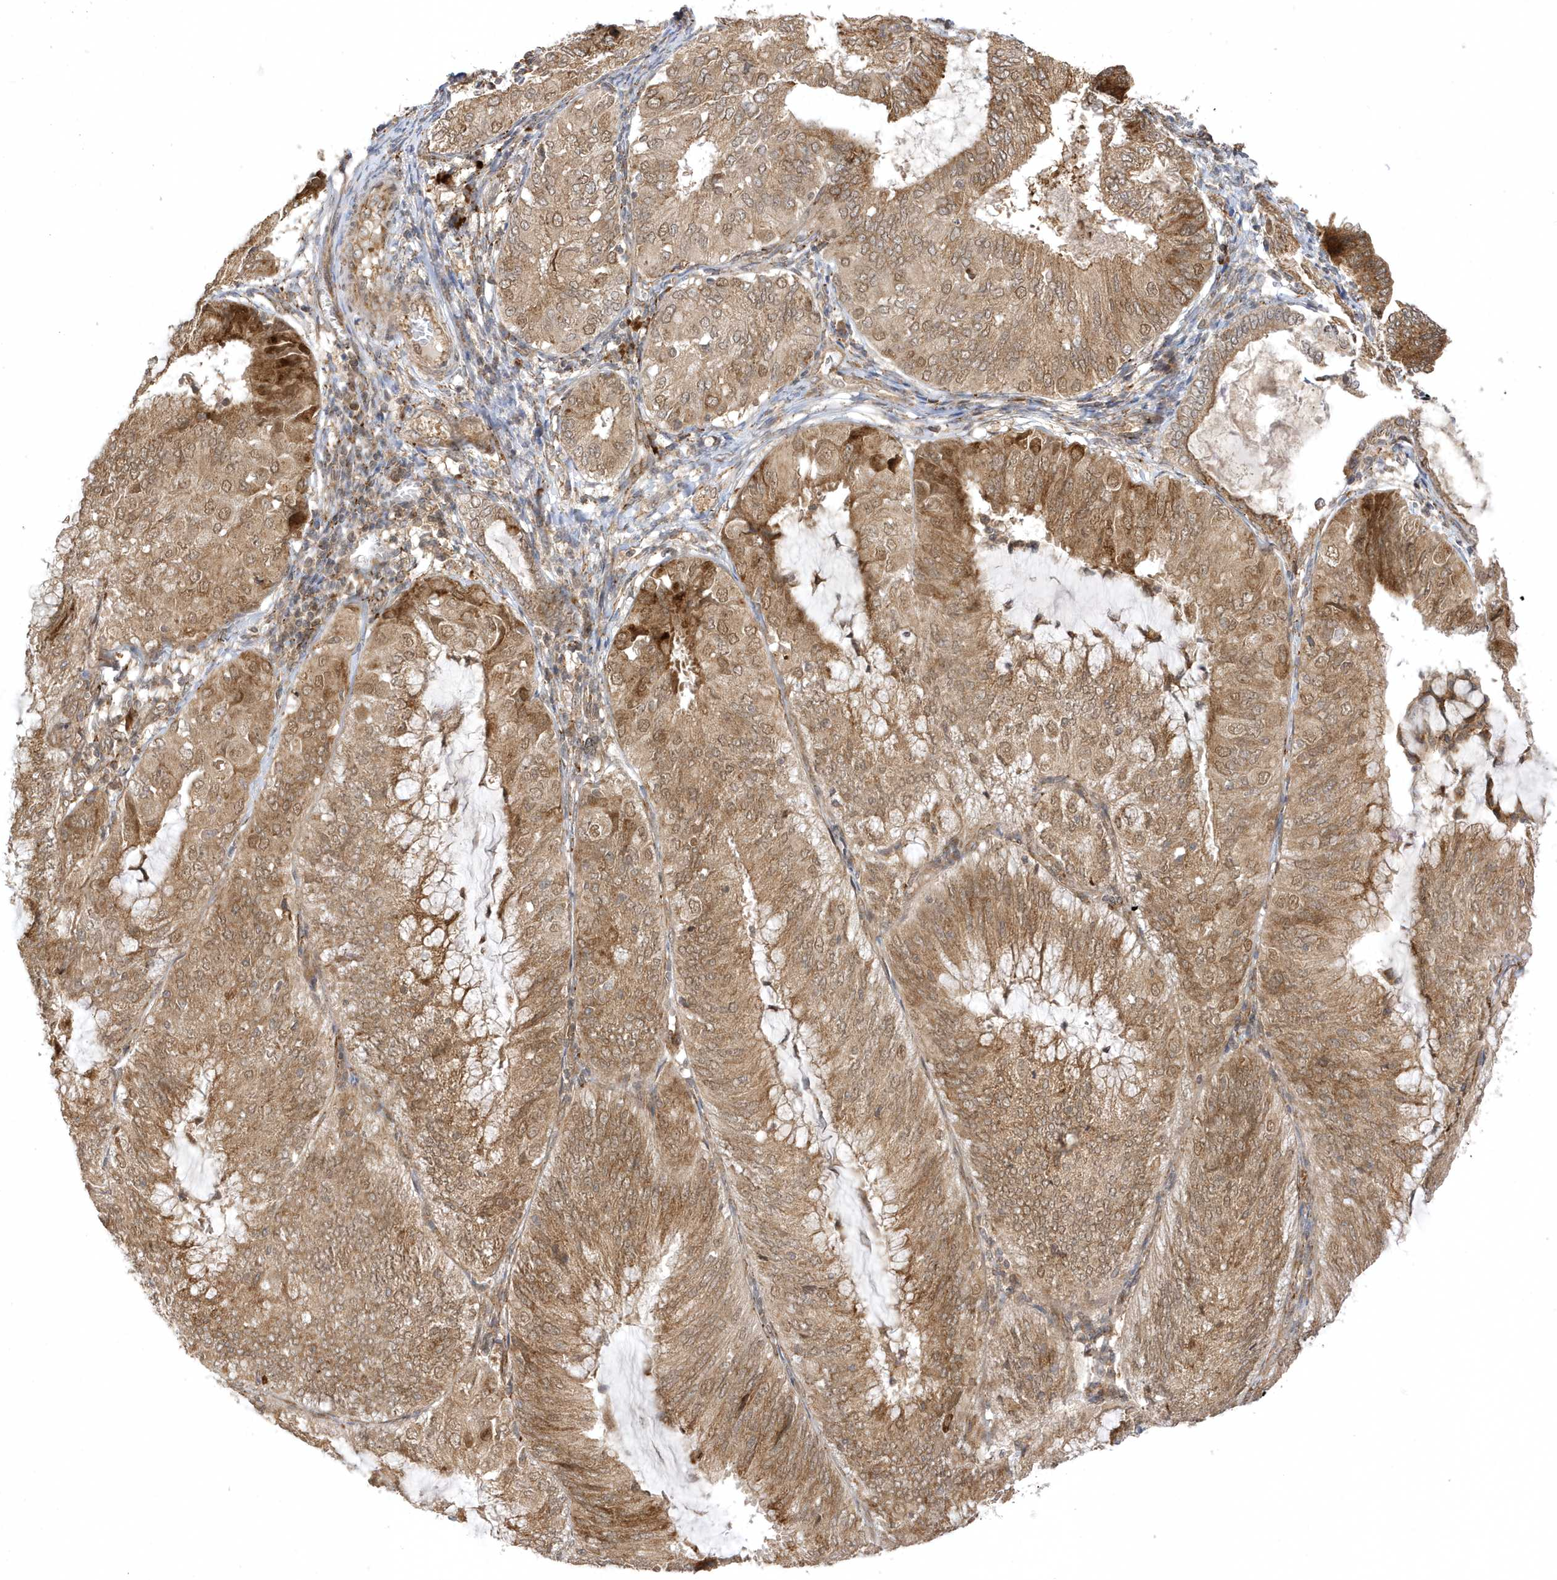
{"staining": {"intensity": "moderate", "quantity": ">75%", "location": "cytoplasmic/membranous,nuclear"}, "tissue": "endometrial cancer", "cell_type": "Tumor cells", "image_type": "cancer", "snomed": [{"axis": "morphology", "description": "Adenocarcinoma, NOS"}, {"axis": "topography", "description": "Endometrium"}], "caption": "The photomicrograph displays immunohistochemical staining of adenocarcinoma (endometrial). There is moderate cytoplasmic/membranous and nuclear staining is present in about >75% of tumor cells.", "gene": "METTL21A", "patient": {"sex": "female", "age": 81}}